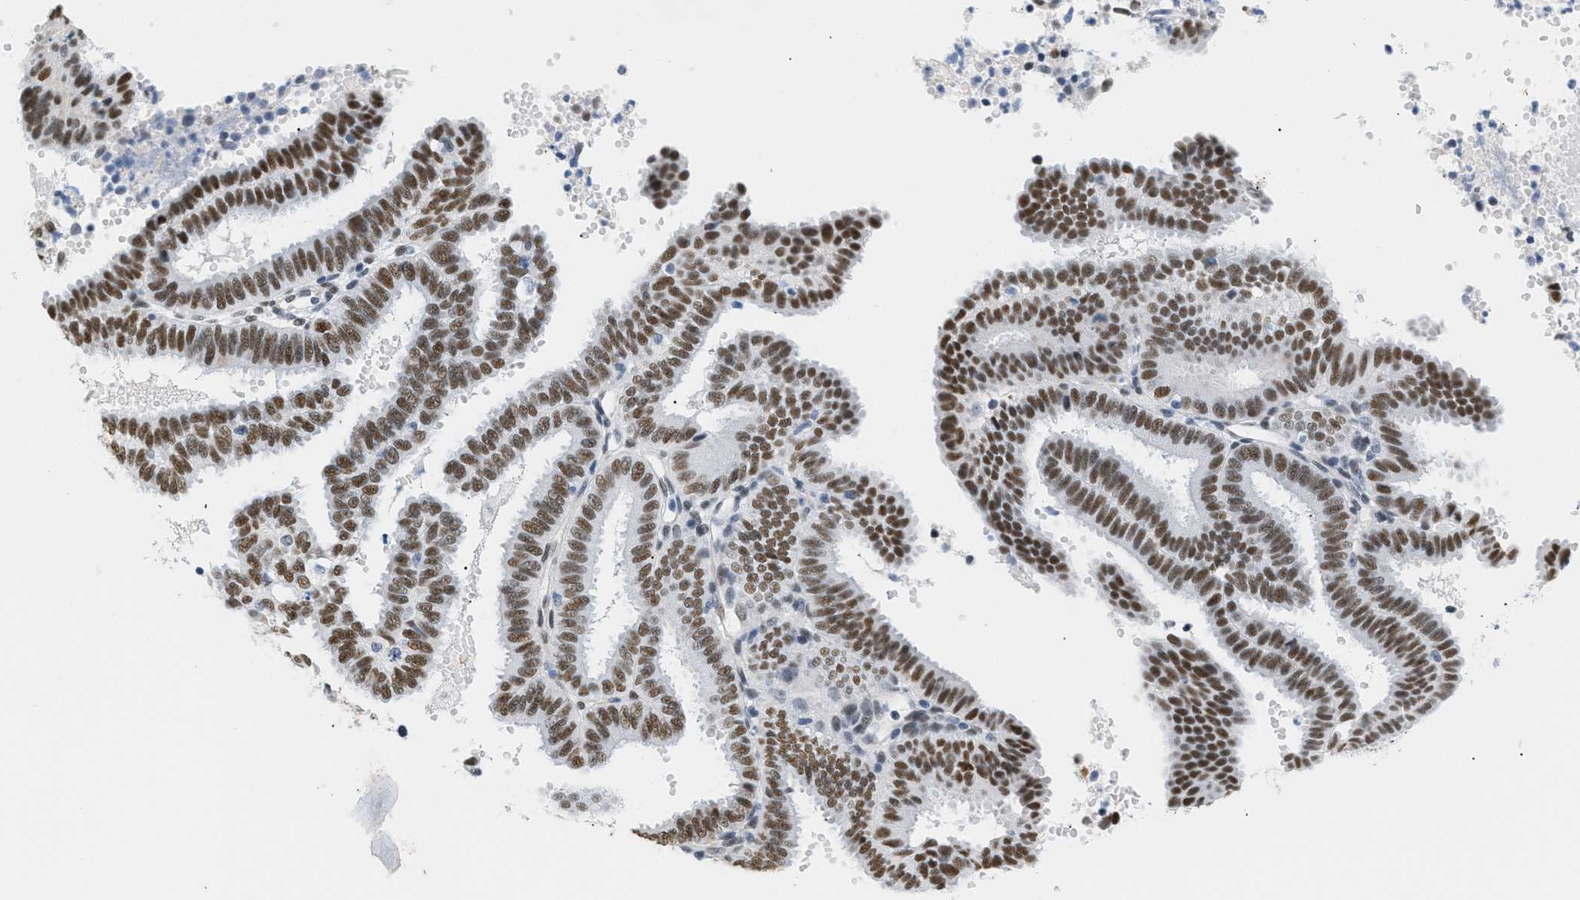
{"staining": {"intensity": "moderate", "quantity": ">75%", "location": "nuclear"}, "tissue": "endometrial cancer", "cell_type": "Tumor cells", "image_type": "cancer", "snomed": [{"axis": "morphology", "description": "Adenocarcinoma, NOS"}, {"axis": "topography", "description": "Endometrium"}], "caption": "The photomicrograph displays staining of endometrial cancer, revealing moderate nuclear protein expression (brown color) within tumor cells.", "gene": "ELN", "patient": {"sex": "female", "age": 58}}